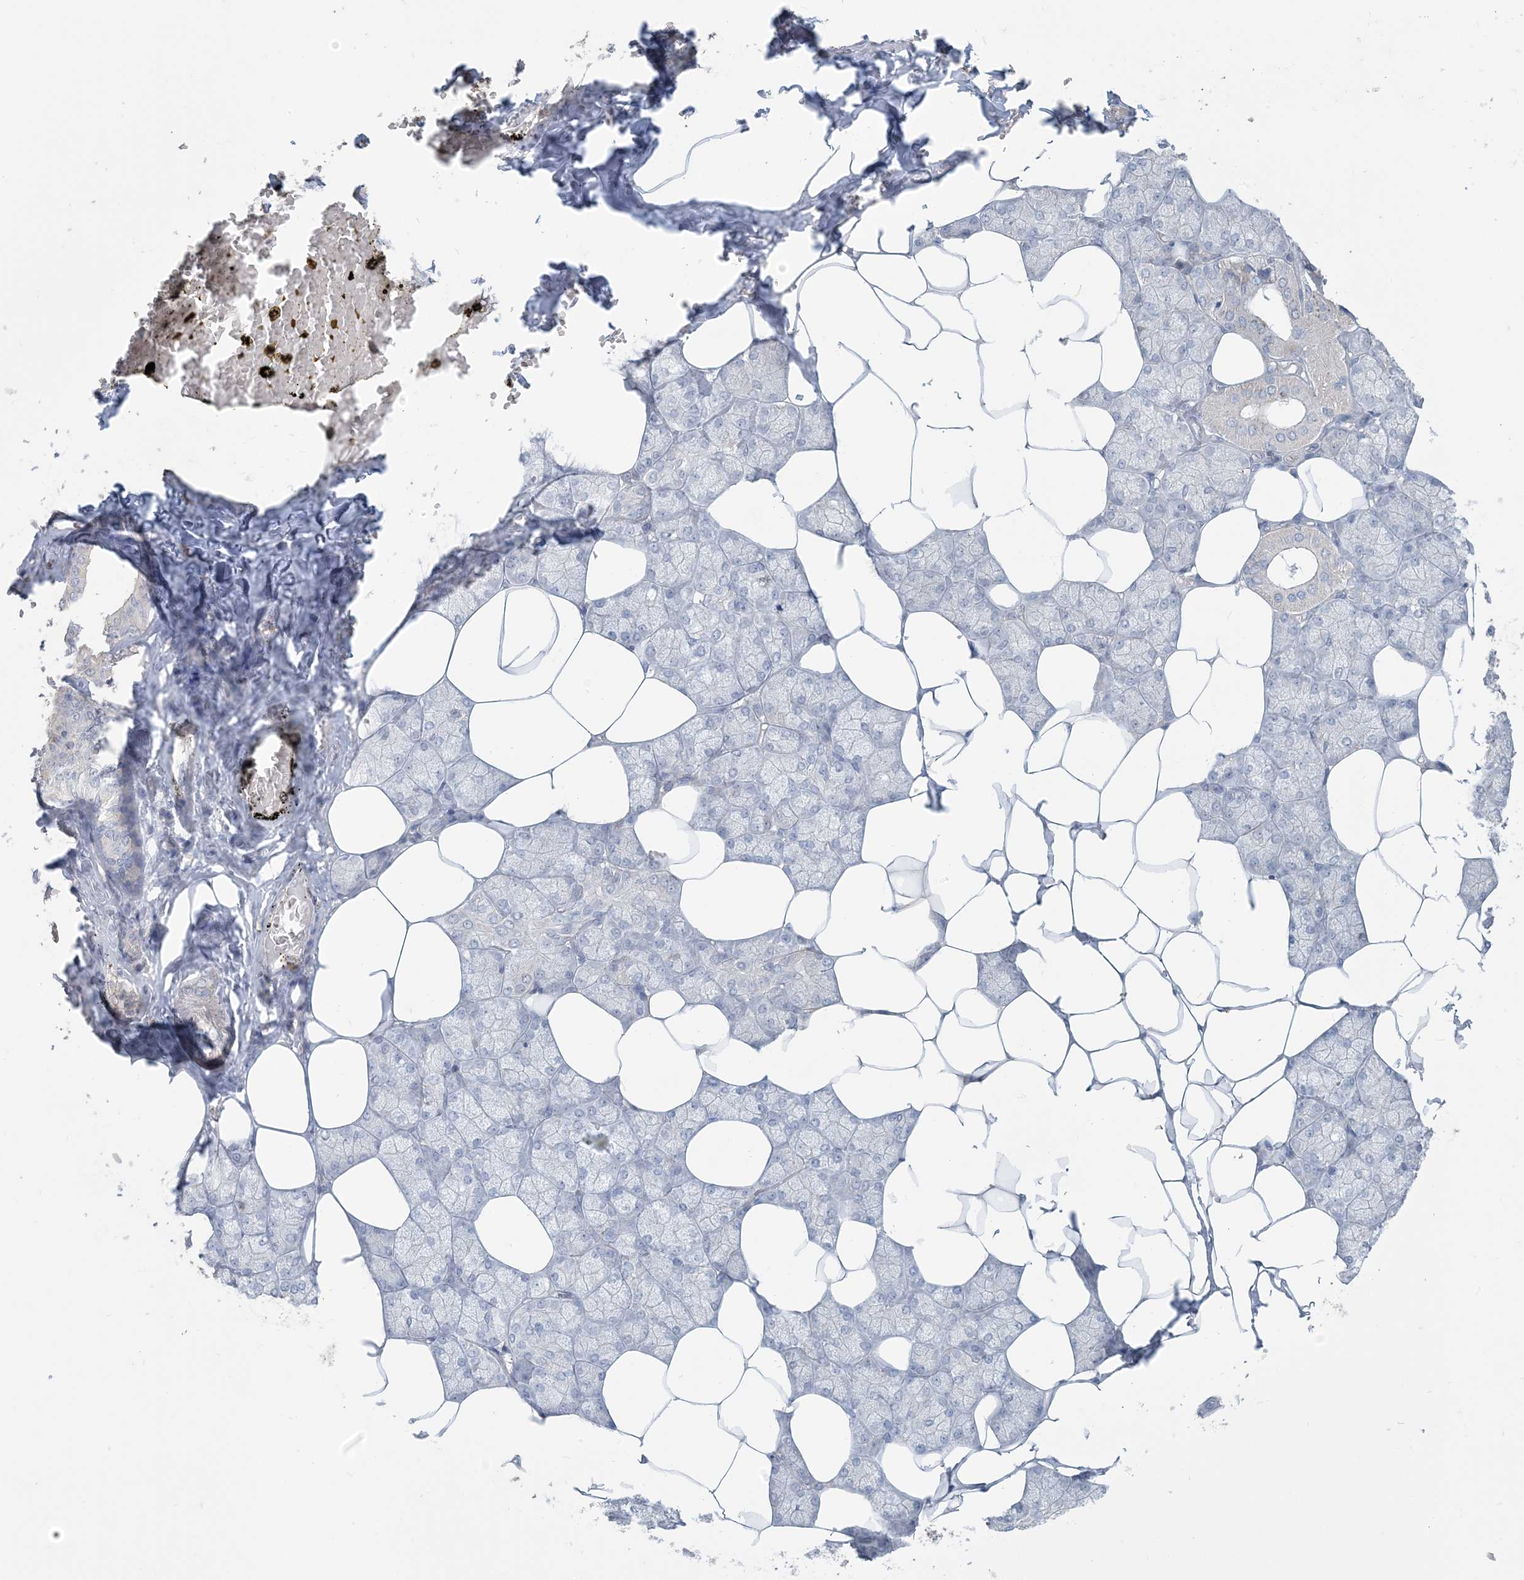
{"staining": {"intensity": "negative", "quantity": "none", "location": "none"}, "tissue": "salivary gland", "cell_type": "Glandular cells", "image_type": "normal", "snomed": [{"axis": "morphology", "description": "Normal tissue, NOS"}, {"axis": "topography", "description": "Salivary gland"}], "caption": "Micrograph shows no protein positivity in glandular cells of benign salivary gland.", "gene": "NPHS2", "patient": {"sex": "male", "age": 62}}